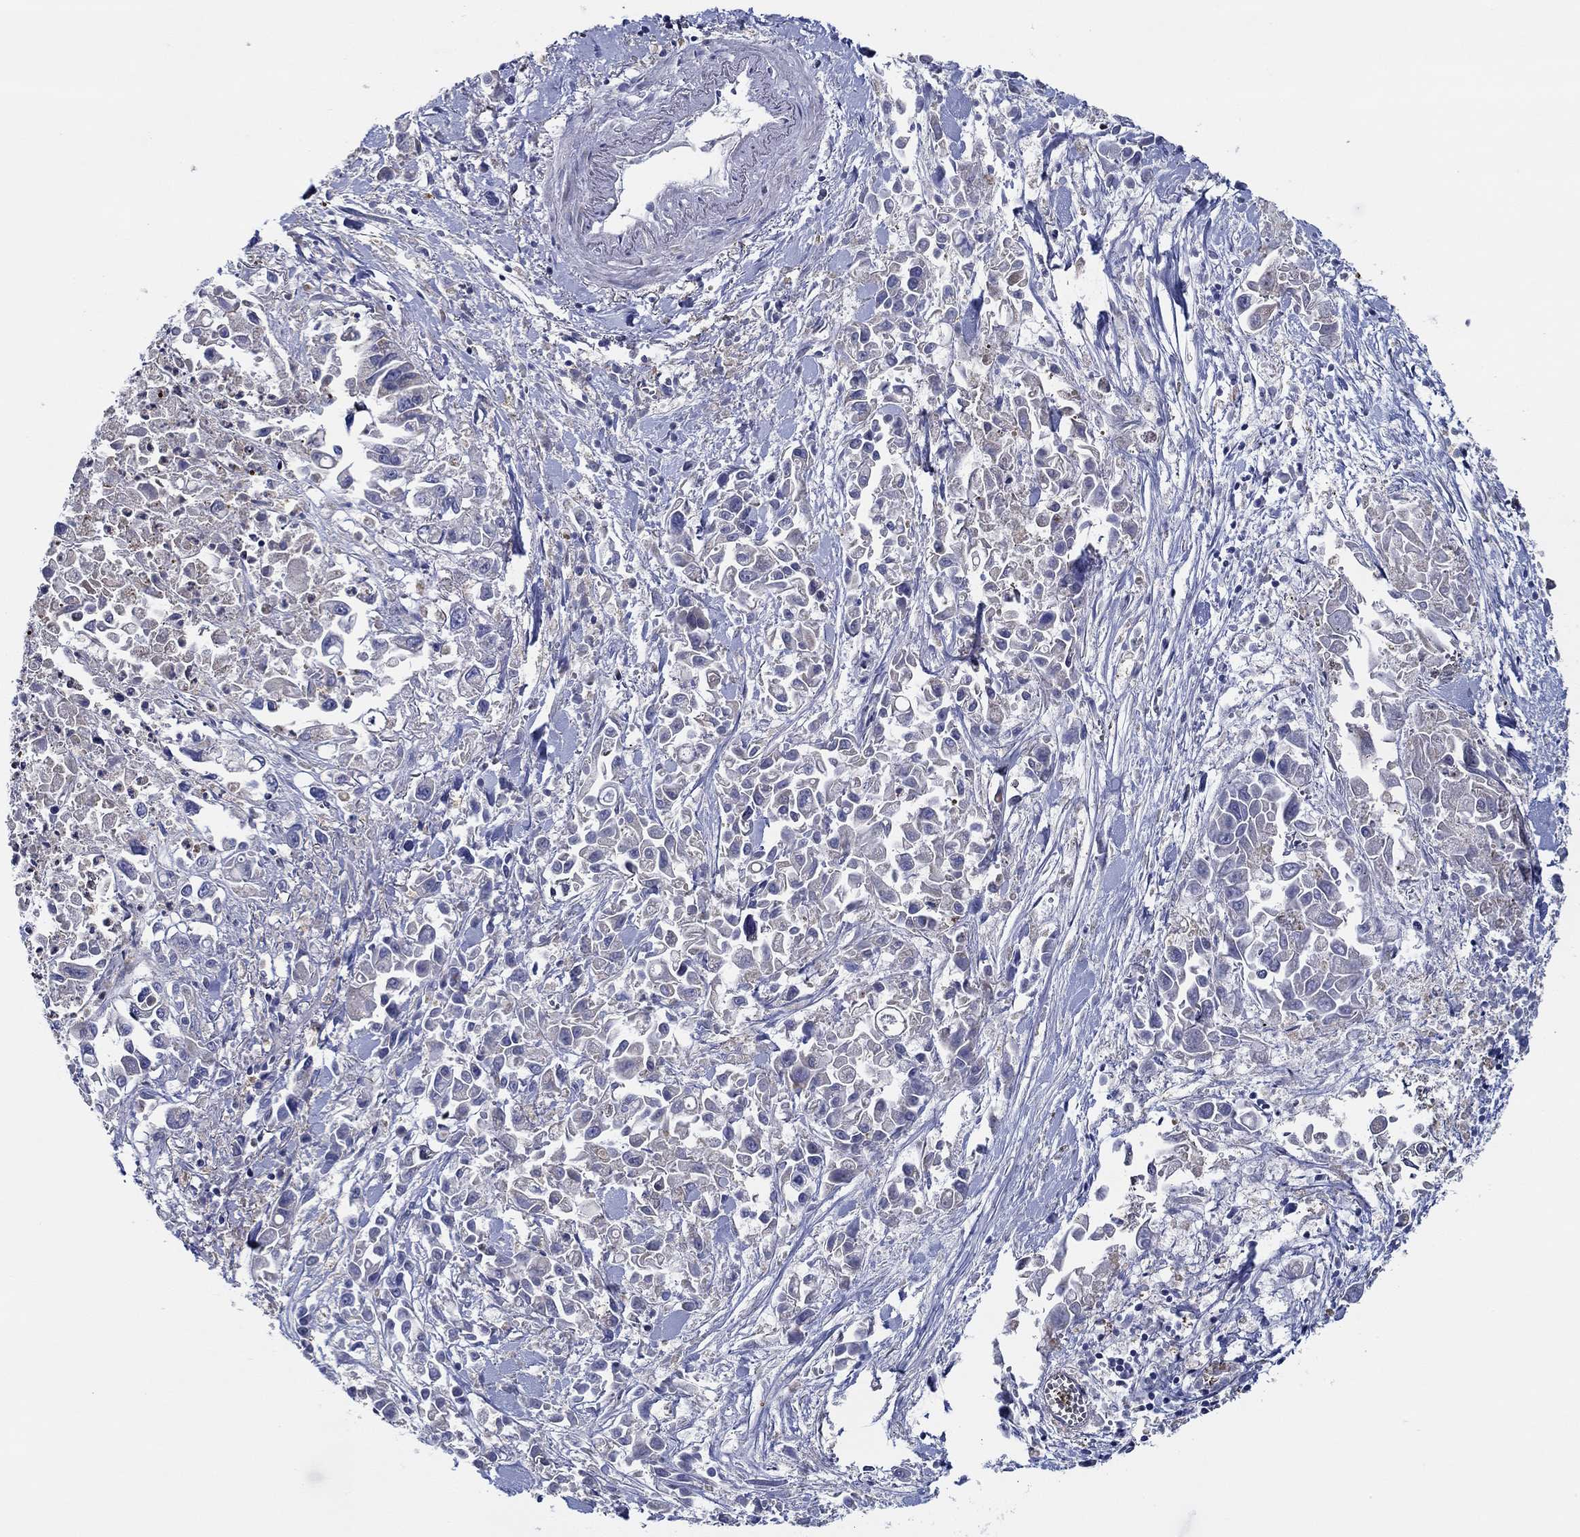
{"staining": {"intensity": "negative", "quantity": "none", "location": "none"}, "tissue": "pancreatic cancer", "cell_type": "Tumor cells", "image_type": "cancer", "snomed": [{"axis": "morphology", "description": "Adenocarcinoma, NOS"}, {"axis": "topography", "description": "Pancreas"}], "caption": "Immunohistochemistry (IHC) image of neoplastic tissue: pancreatic adenocarcinoma stained with DAB demonstrates no significant protein positivity in tumor cells. (Immunohistochemistry, brightfield microscopy, high magnification).", "gene": "CFAP61", "patient": {"sex": "female", "age": 83}}